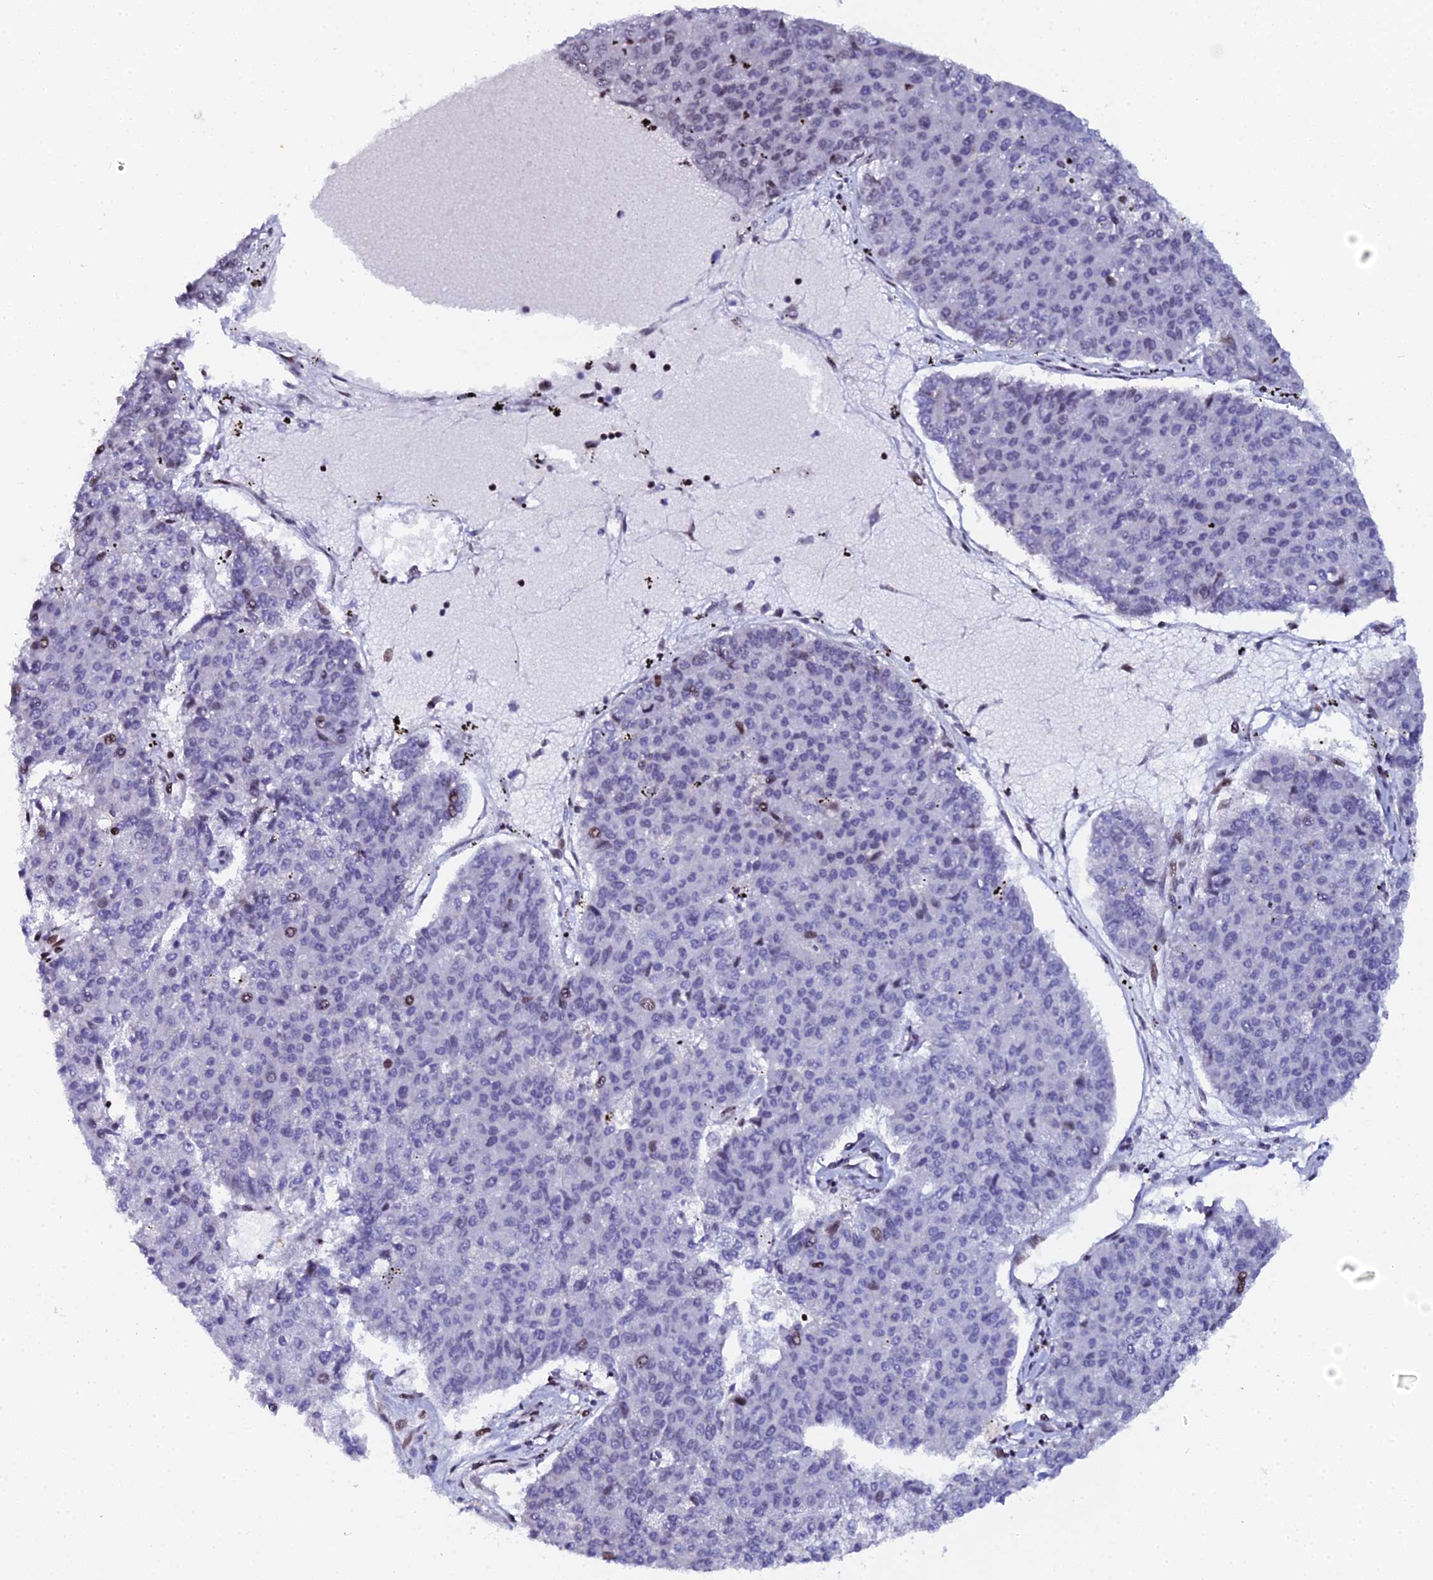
{"staining": {"intensity": "moderate", "quantity": "<25%", "location": "nuclear"}, "tissue": "pancreatic cancer", "cell_type": "Tumor cells", "image_type": "cancer", "snomed": [{"axis": "morphology", "description": "Adenocarcinoma, NOS"}, {"axis": "topography", "description": "Pancreas"}], "caption": "Adenocarcinoma (pancreatic) stained with a protein marker reveals moderate staining in tumor cells.", "gene": "MYNN", "patient": {"sex": "male", "age": 50}}